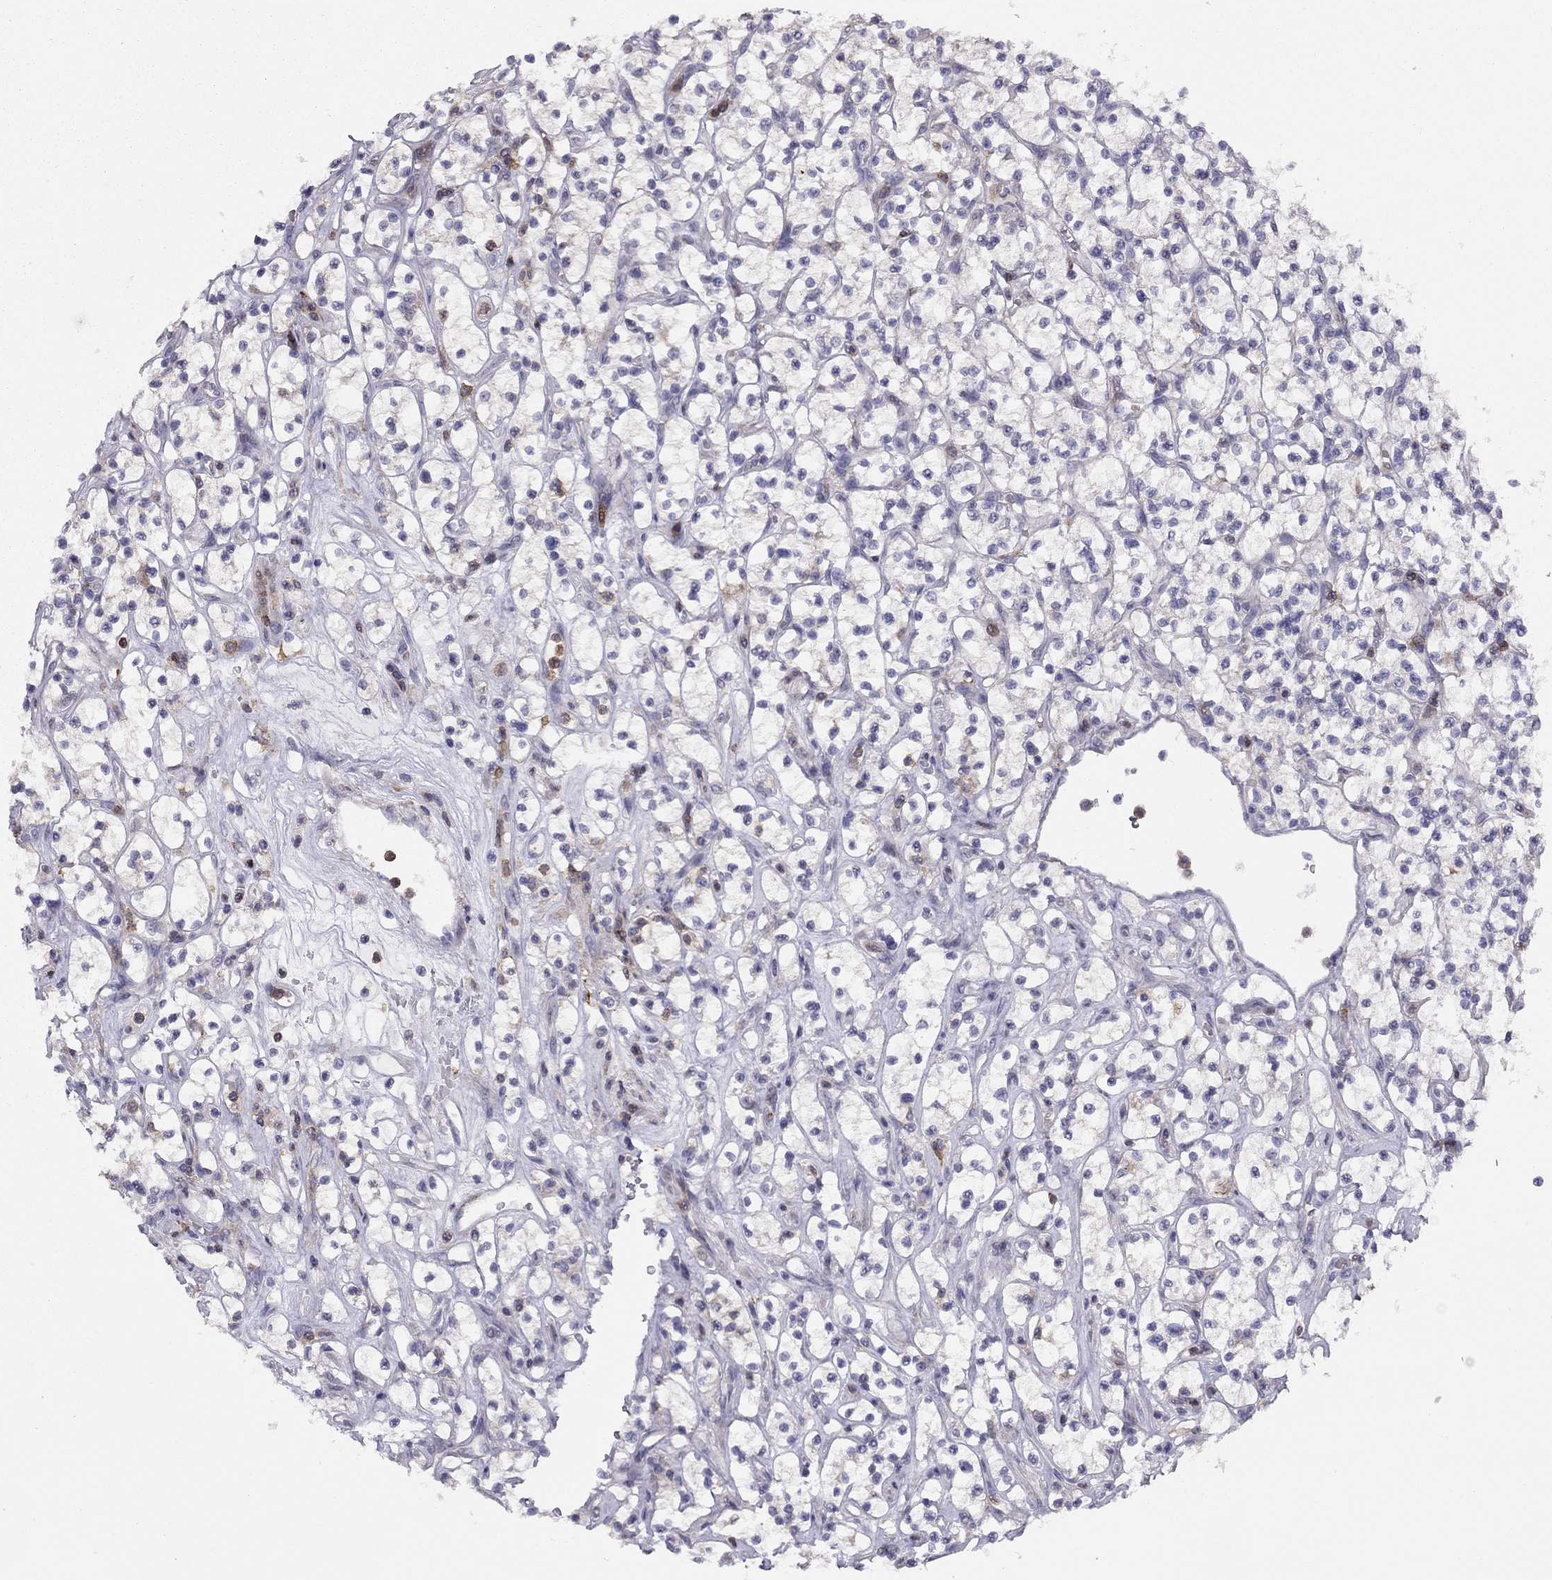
{"staining": {"intensity": "weak", "quantity": "<25%", "location": "cytoplasmic/membranous"}, "tissue": "renal cancer", "cell_type": "Tumor cells", "image_type": "cancer", "snomed": [{"axis": "morphology", "description": "Adenocarcinoma, NOS"}, {"axis": "topography", "description": "Kidney"}], "caption": "Image shows no significant protein staining in tumor cells of renal cancer (adenocarcinoma). (DAB IHC, high magnification).", "gene": "CITED1", "patient": {"sex": "female", "age": 64}}